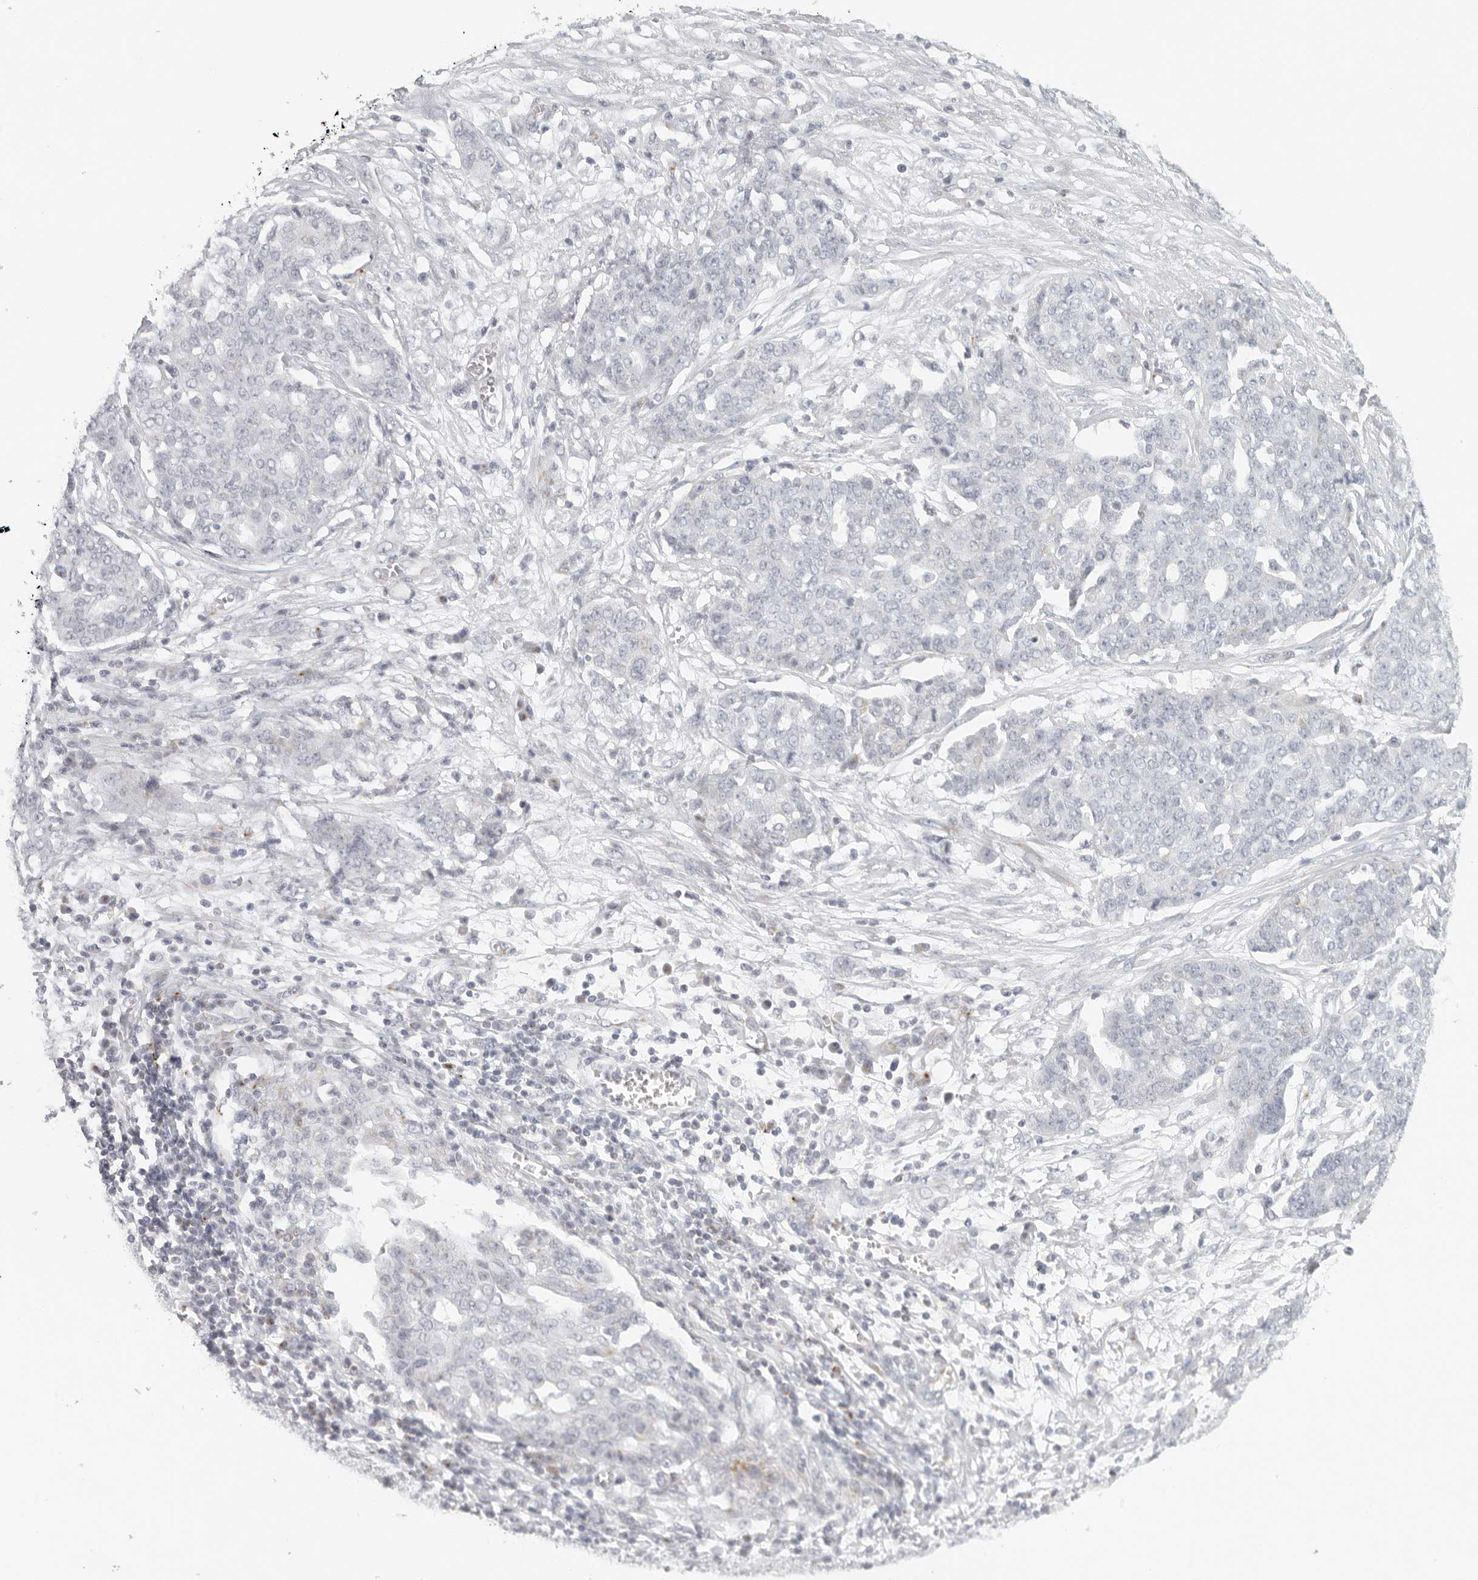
{"staining": {"intensity": "negative", "quantity": "none", "location": "none"}, "tissue": "ovarian cancer", "cell_type": "Tumor cells", "image_type": "cancer", "snomed": [{"axis": "morphology", "description": "Cystadenocarcinoma, serous, NOS"}, {"axis": "topography", "description": "Soft tissue"}, {"axis": "topography", "description": "Ovary"}], "caption": "Immunohistochemical staining of human ovarian cancer displays no significant expression in tumor cells.", "gene": "RPS6KC1", "patient": {"sex": "female", "age": 57}}